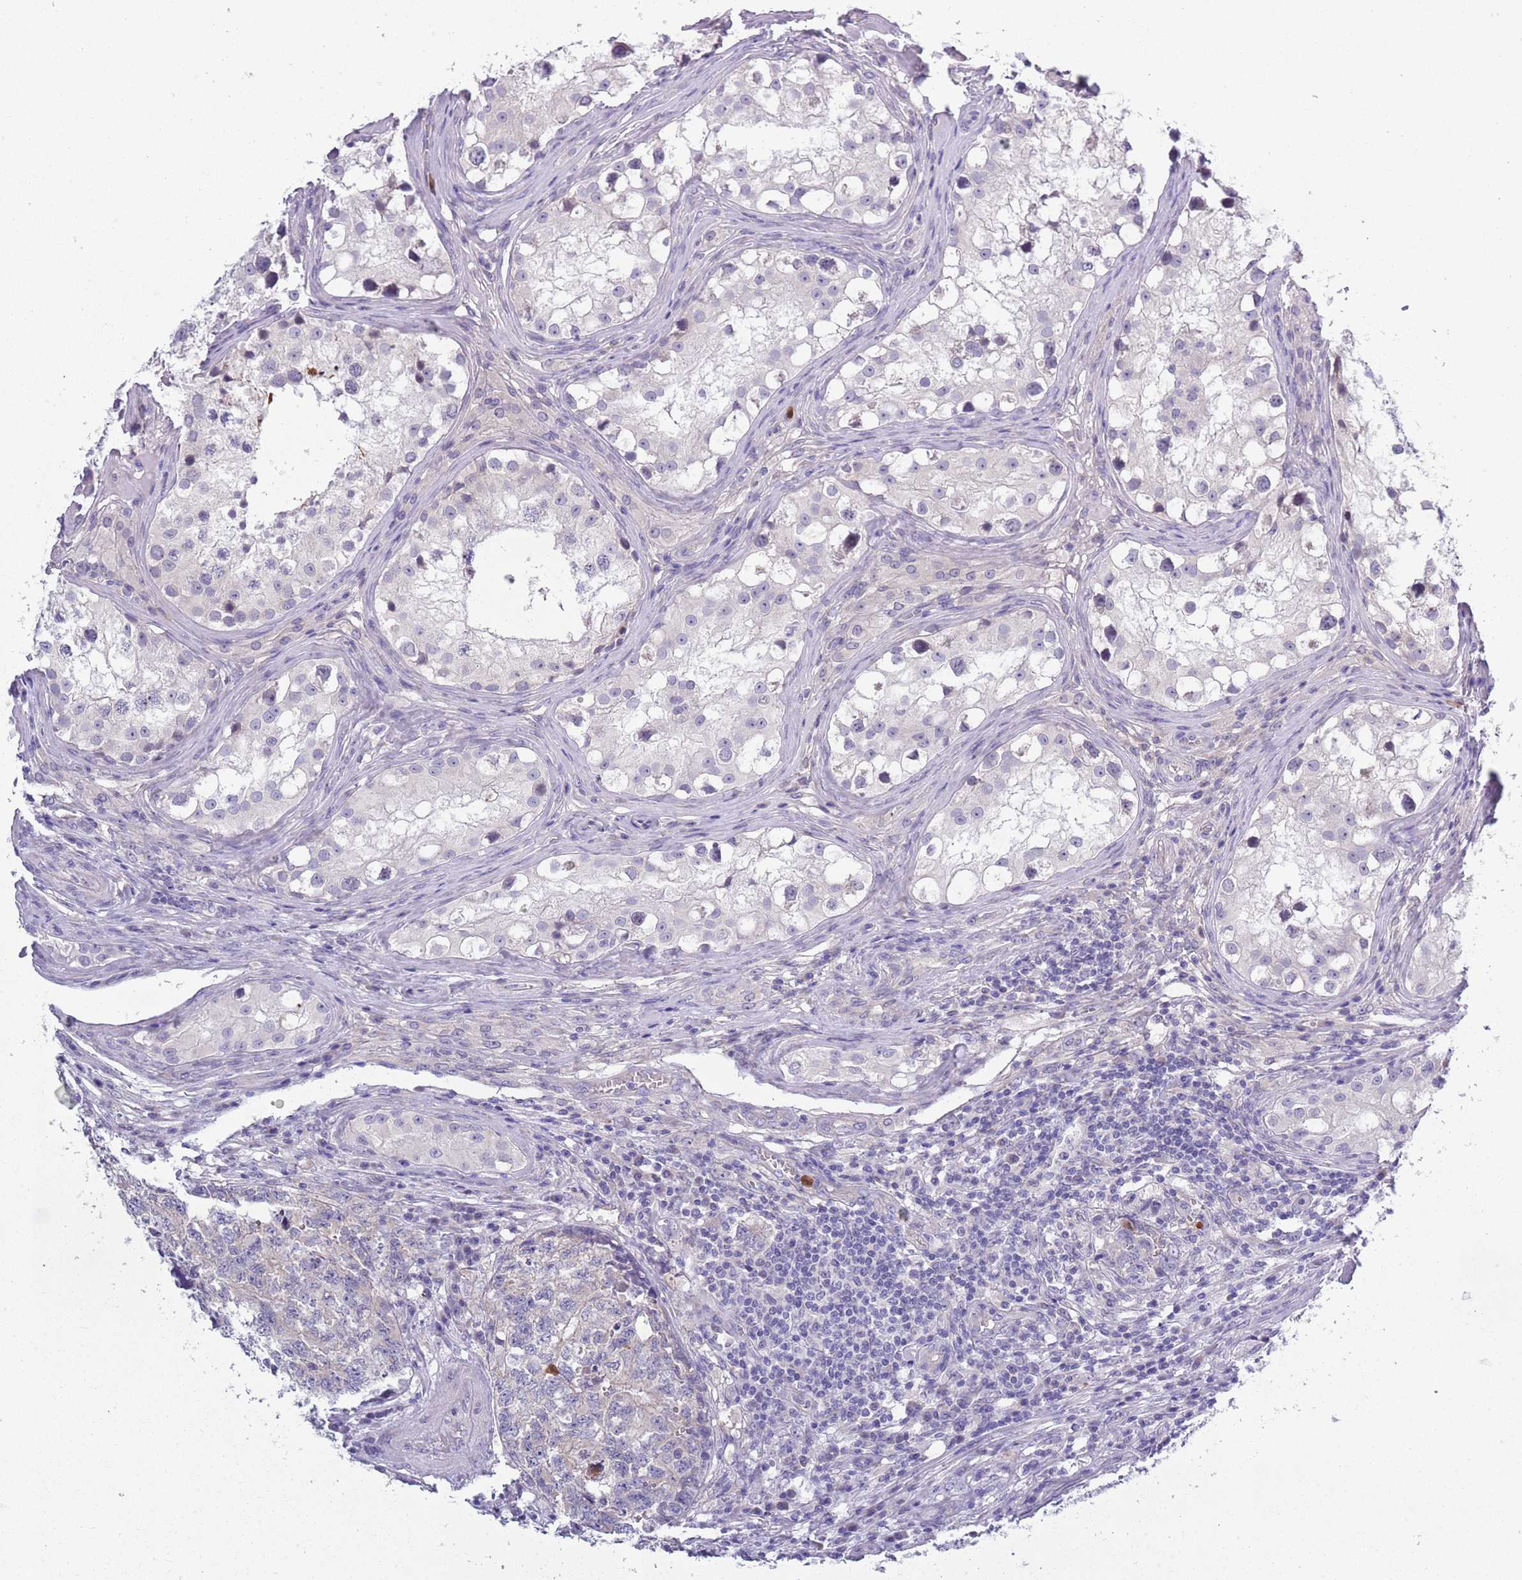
{"staining": {"intensity": "weak", "quantity": "<25%", "location": "cytoplasmic/membranous"}, "tissue": "testis cancer", "cell_type": "Tumor cells", "image_type": "cancer", "snomed": [{"axis": "morphology", "description": "Carcinoma, Embryonal, NOS"}, {"axis": "topography", "description": "Testis"}], "caption": "DAB (3,3'-diaminobenzidine) immunohistochemical staining of human testis cancer reveals no significant staining in tumor cells. (Immunohistochemistry (ihc), brightfield microscopy, high magnification).", "gene": "ZFP2", "patient": {"sex": "male", "age": 31}}